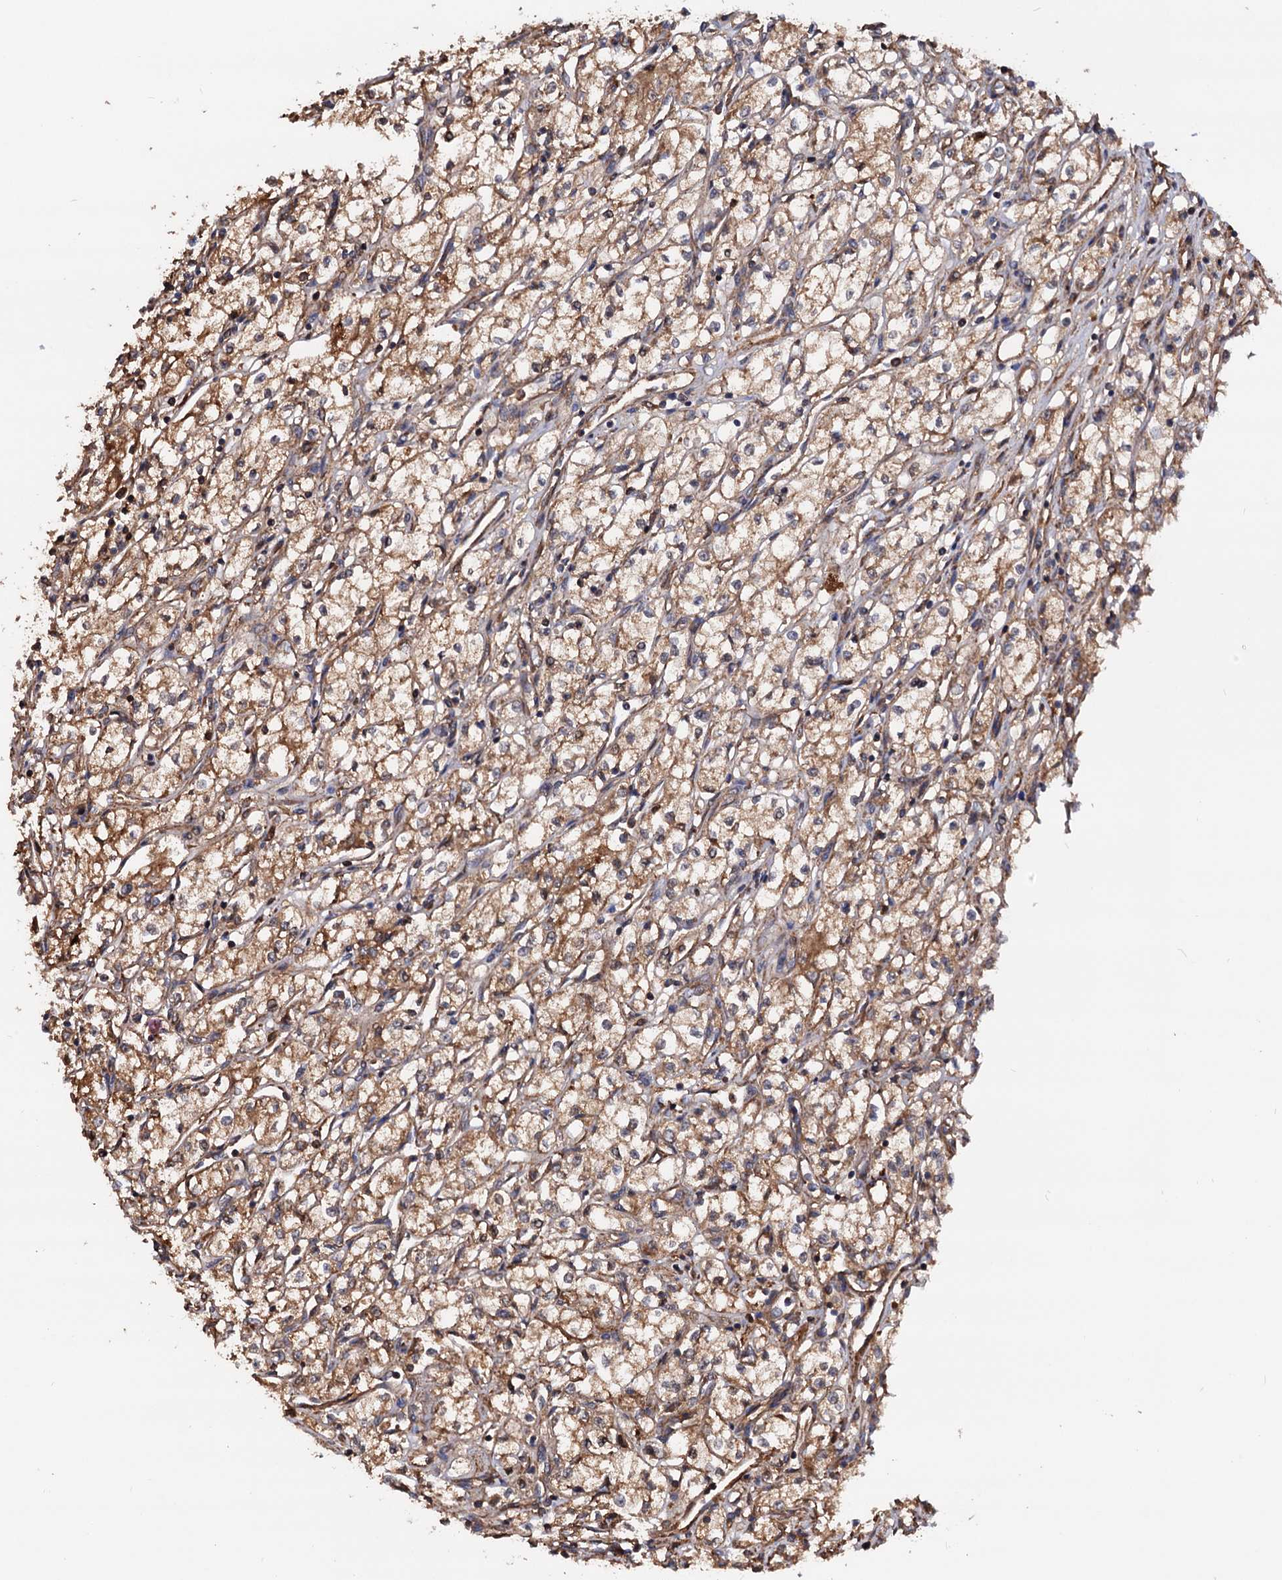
{"staining": {"intensity": "moderate", "quantity": ">75%", "location": "cytoplasmic/membranous"}, "tissue": "renal cancer", "cell_type": "Tumor cells", "image_type": "cancer", "snomed": [{"axis": "morphology", "description": "Adenocarcinoma, NOS"}, {"axis": "topography", "description": "Kidney"}], "caption": "This photomicrograph displays IHC staining of adenocarcinoma (renal), with medium moderate cytoplasmic/membranous staining in approximately >75% of tumor cells.", "gene": "MRPL42", "patient": {"sex": "male", "age": 59}}